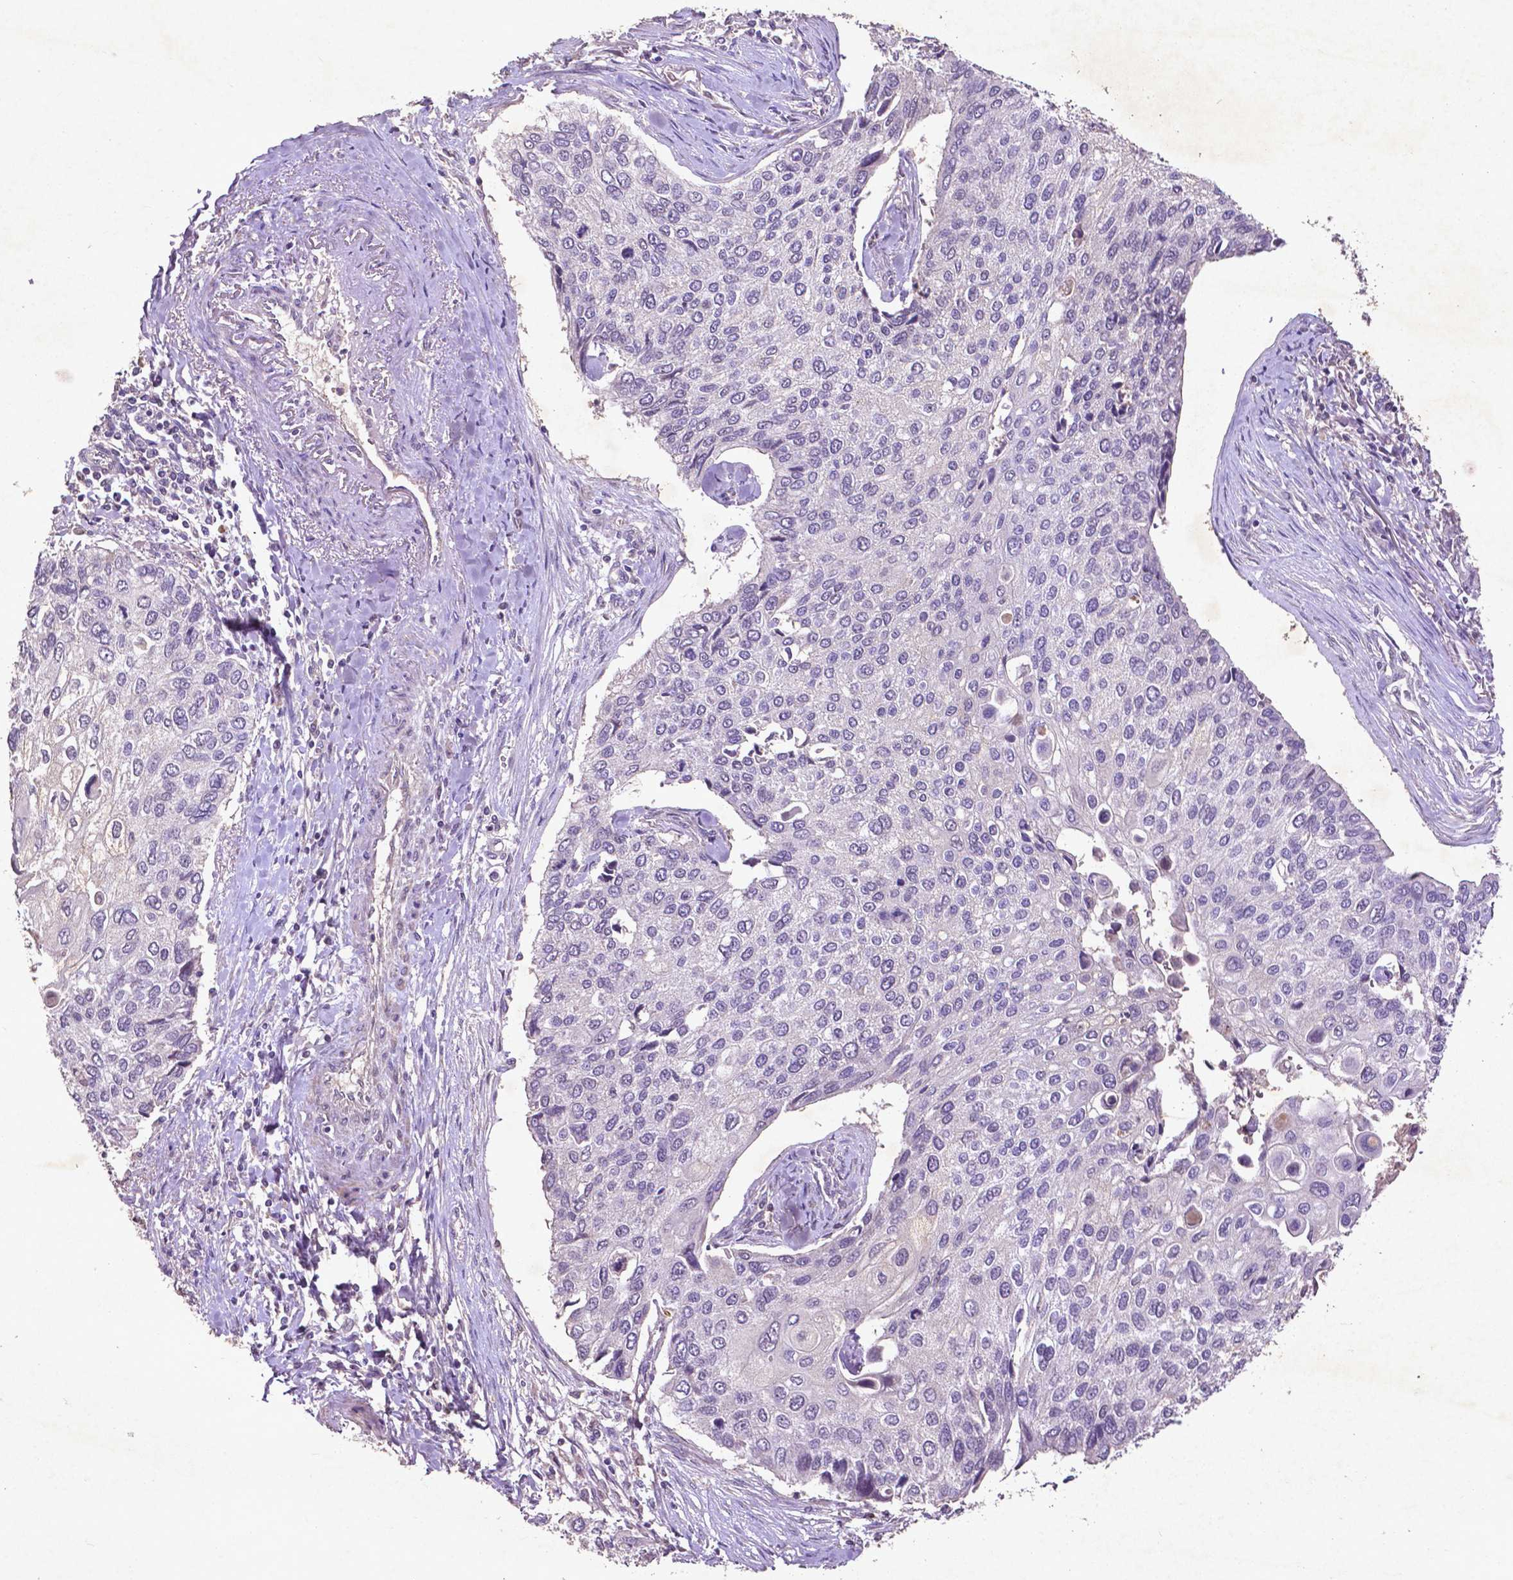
{"staining": {"intensity": "negative", "quantity": "none", "location": "none"}, "tissue": "lung cancer", "cell_type": "Tumor cells", "image_type": "cancer", "snomed": [{"axis": "morphology", "description": "Squamous cell carcinoma, NOS"}, {"axis": "morphology", "description": "Squamous cell carcinoma, metastatic, NOS"}, {"axis": "topography", "description": "Lung"}], "caption": "Immunohistochemistry of human lung cancer (metastatic squamous cell carcinoma) exhibits no positivity in tumor cells. (Brightfield microscopy of DAB (3,3'-diaminobenzidine) immunohistochemistry at high magnification).", "gene": "COQ2", "patient": {"sex": "male", "age": 63}}